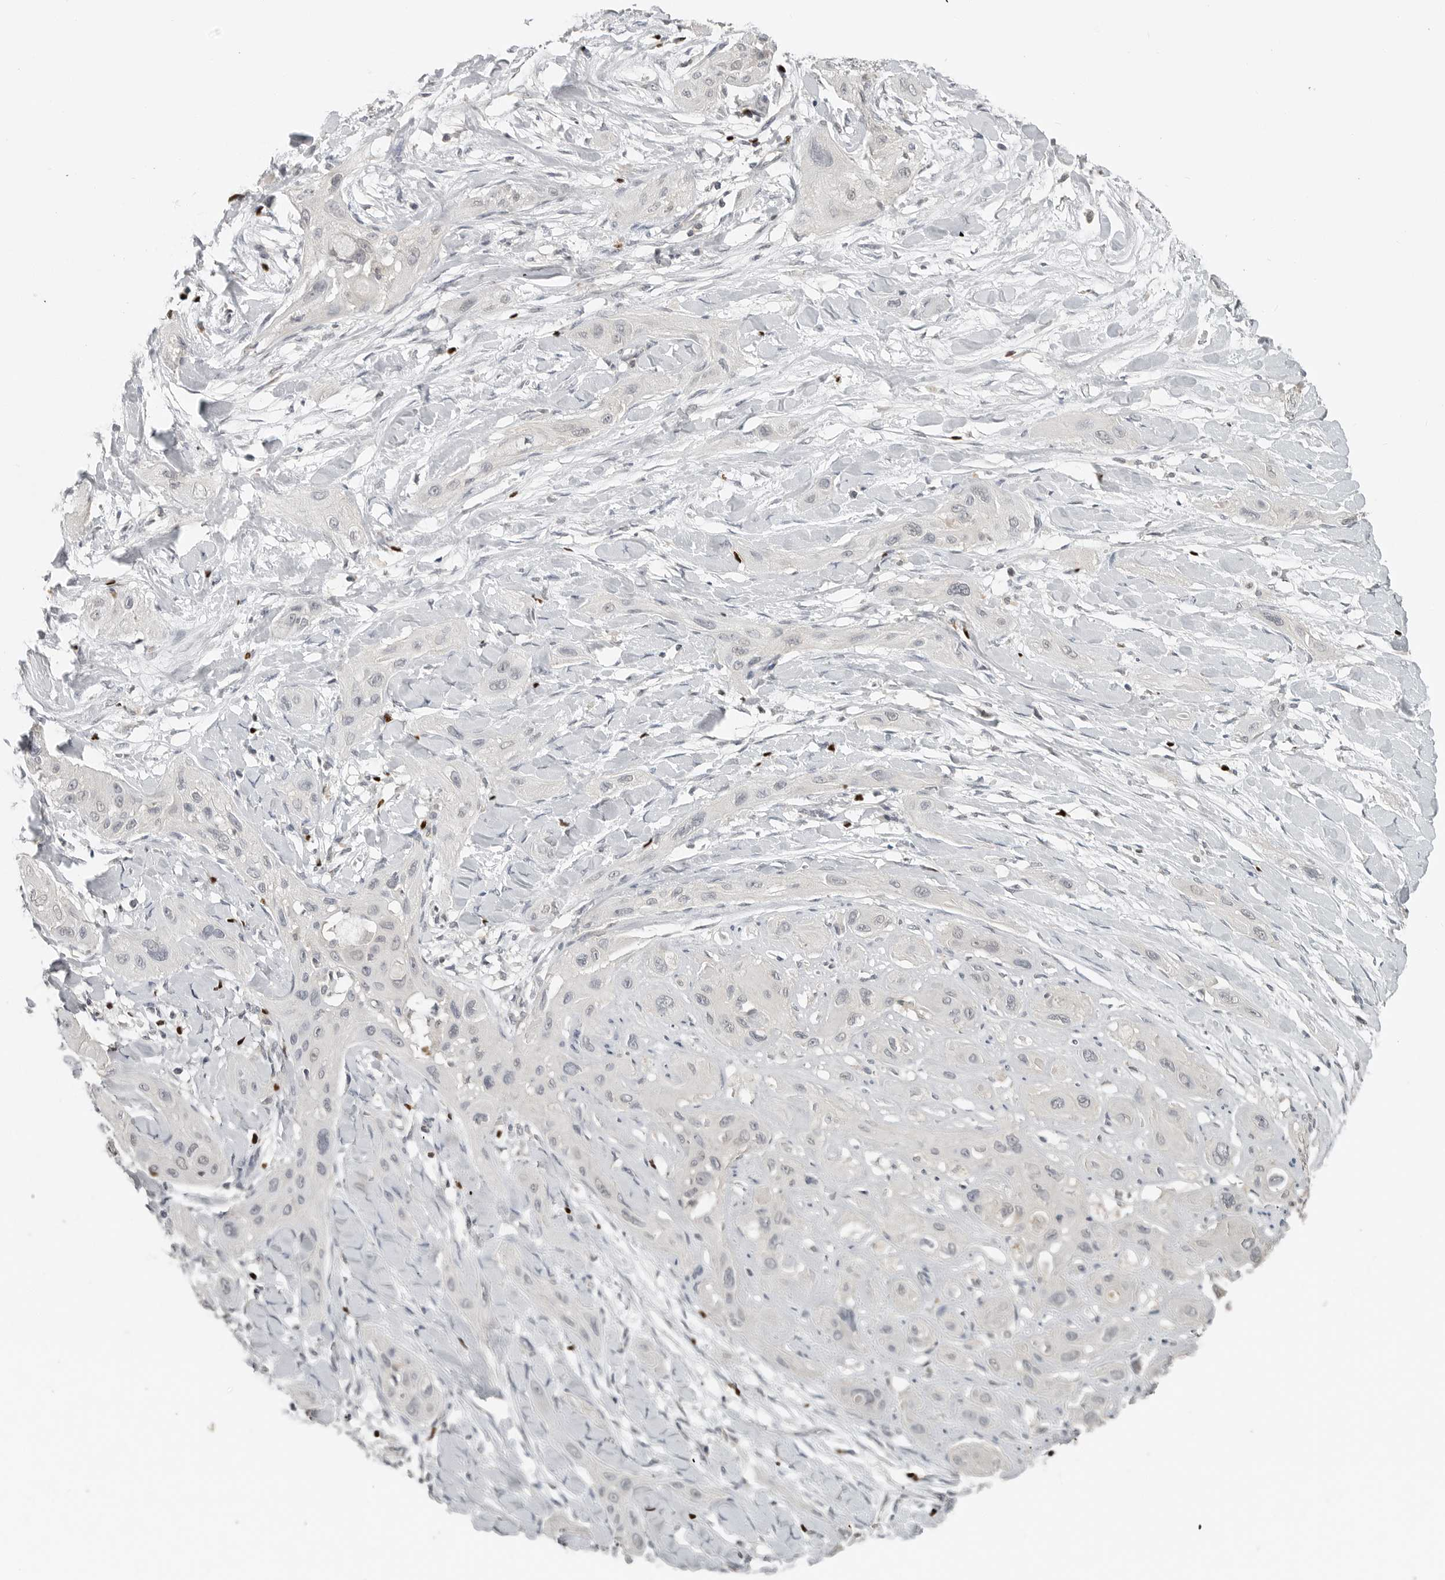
{"staining": {"intensity": "negative", "quantity": "none", "location": "none"}, "tissue": "lung cancer", "cell_type": "Tumor cells", "image_type": "cancer", "snomed": [{"axis": "morphology", "description": "Squamous cell carcinoma, NOS"}, {"axis": "topography", "description": "Lung"}], "caption": "An immunohistochemistry image of squamous cell carcinoma (lung) is shown. There is no staining in tumor cells of squamous cell carcinoma (lung).", "gene": "FOXP3", "patient": {"sex": "female", "age": 47}}